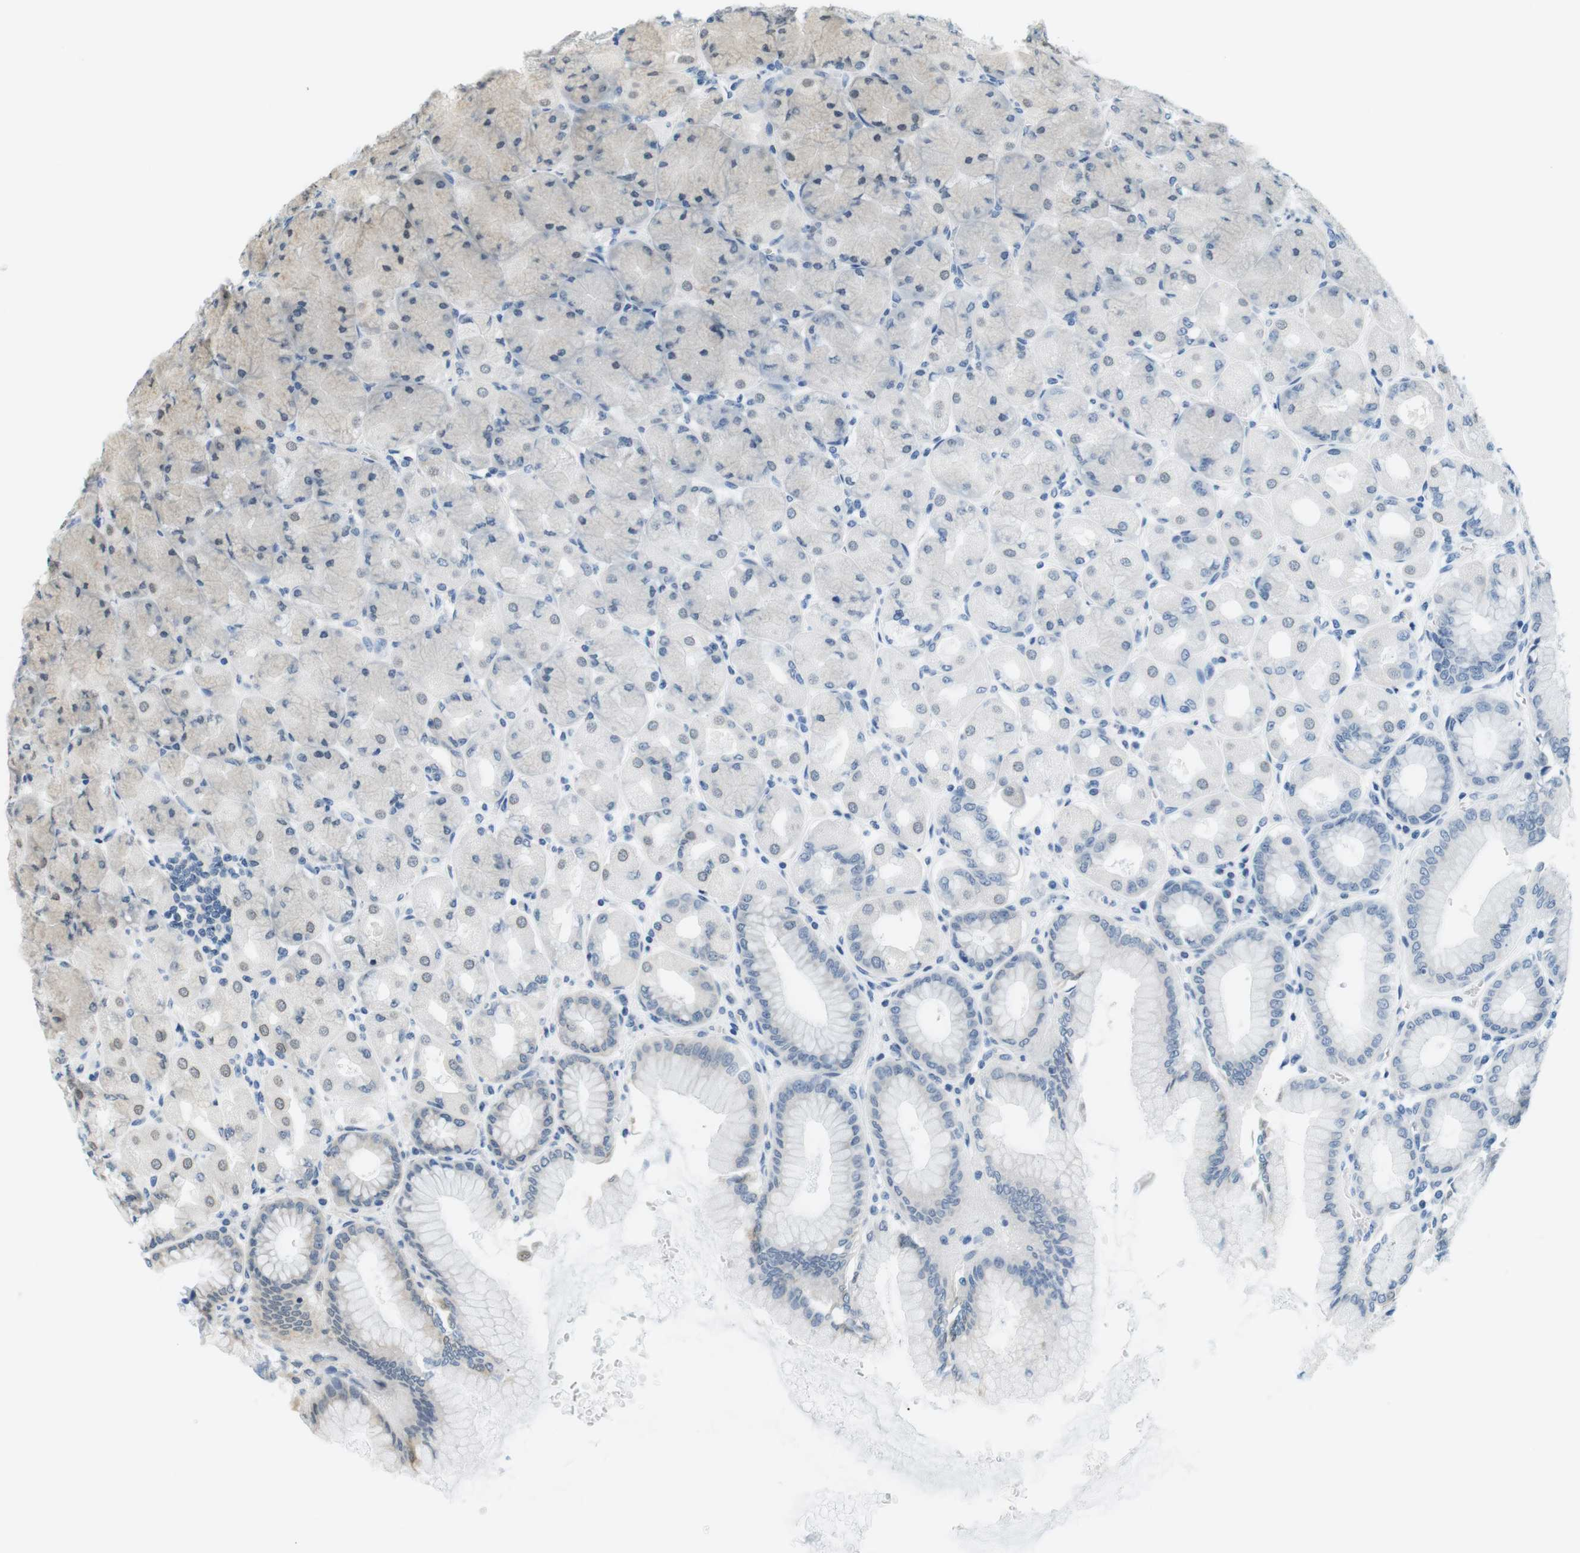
{"staining": {"intensity": "weak", "quantity": "<25%", "location": "nuclear"}, "tissue": "stomach", "cell_type": "Glandular cells", "image_type": "normal", "snomed": [{"axis": "morphology", "description": "Normal tissue, NOS"}, {"axis": "topography", "description": "Stomach, upper"}], "caption": "This is an immunohistochemistry micrograph of benign human stomach. There is no positivity in glandular cells.", "gene": "CSNK2B", "patient": {"sex": "female", "age": 56}}